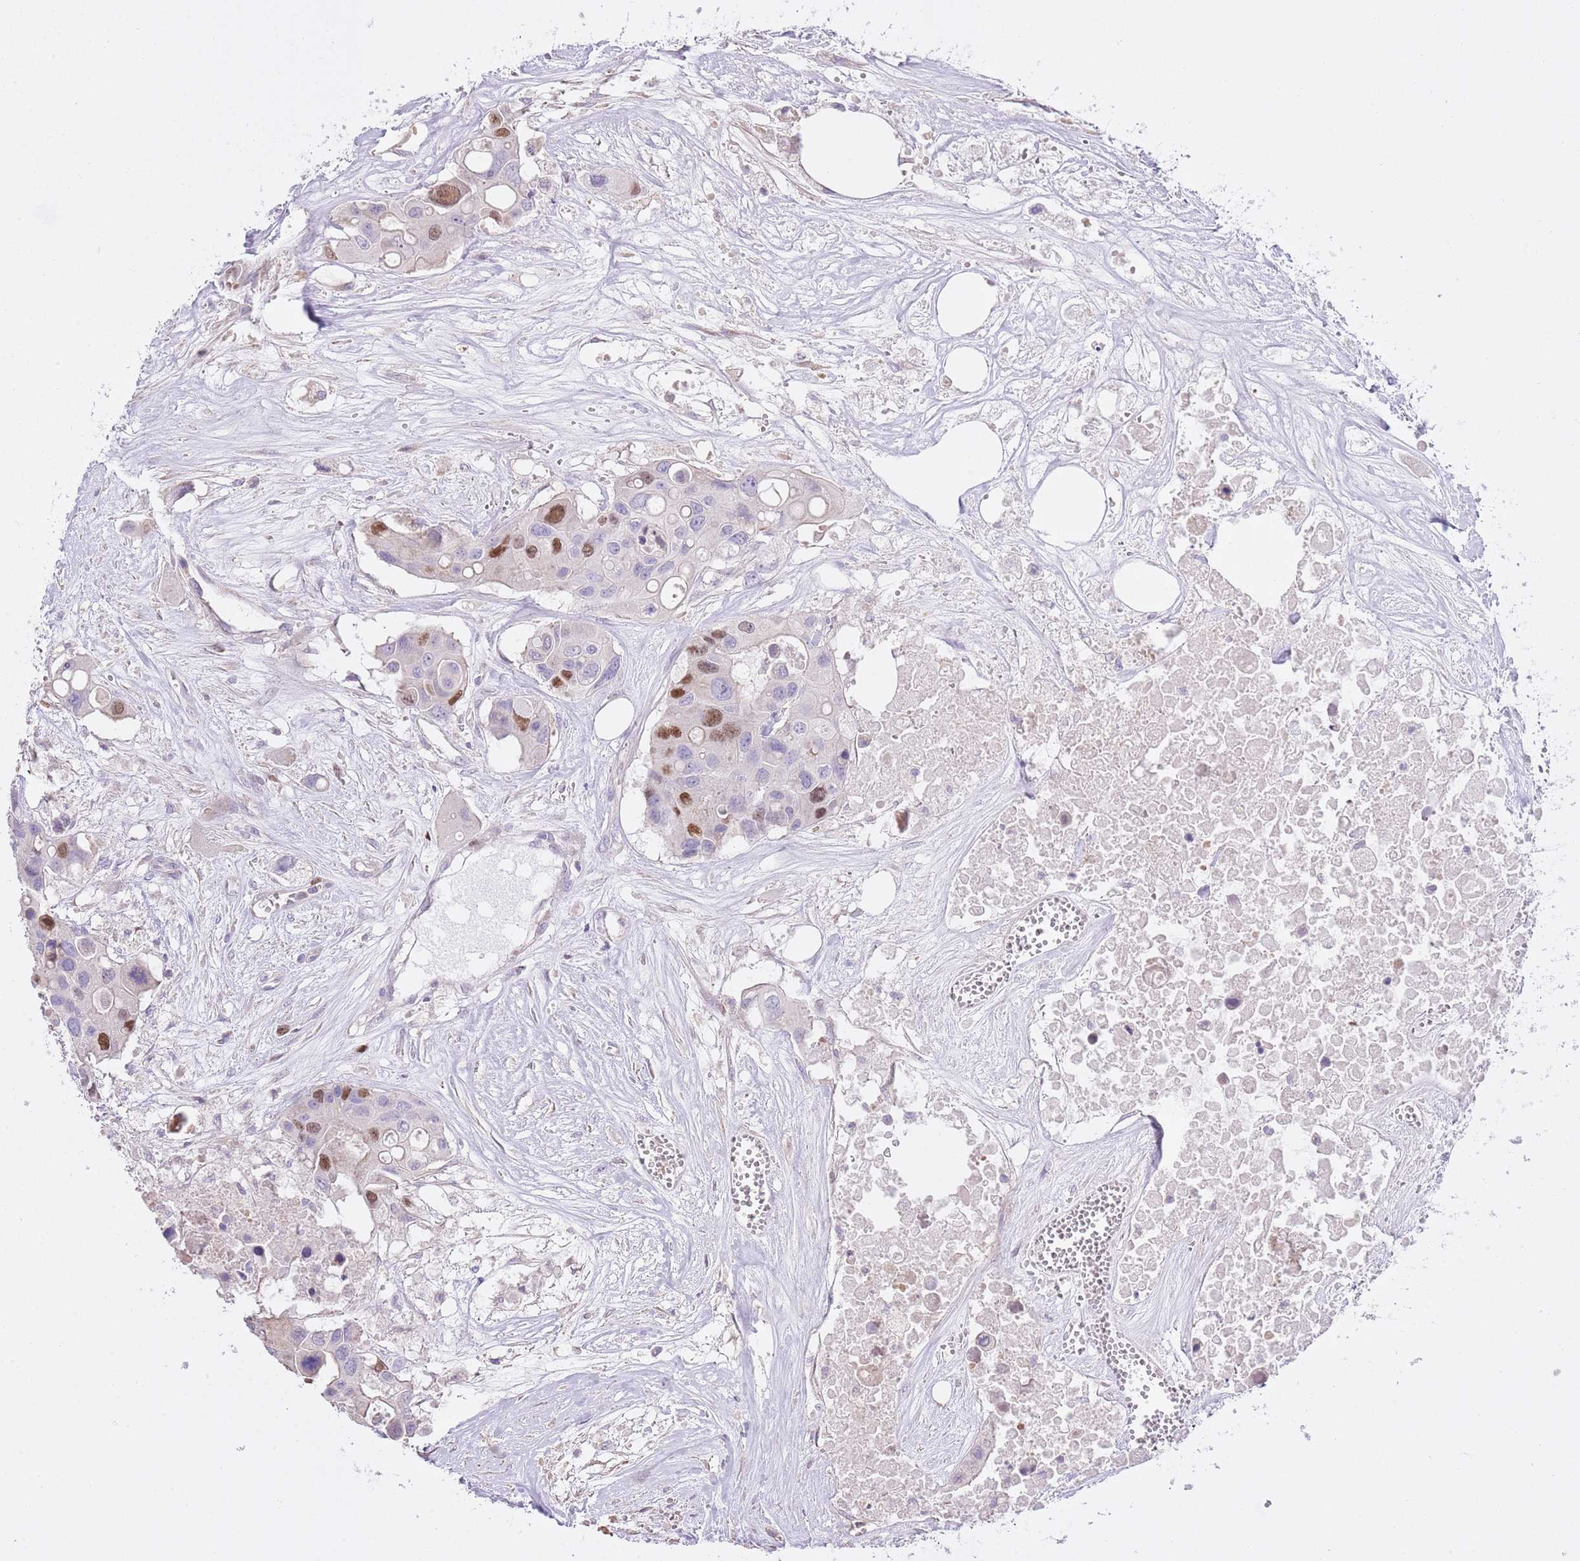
{"staining": {"intensity": "moderate", "quantity": "25%-75%", "location": "nuclear"}, "tissue": "colorectal cancer", "cell_type": "Tumor cells", "image_type": "cancer", "snomed": [{"axis": "morphology", "description": "Adenocarcinoma, NOS"}, {"axis": "topography", "description": "Colon"}], "caption": "An immunohistochemistry photomicrograph of tumor tissue is shown. Protein staining in brown labels moderate nuclear positivity in adenocarcinoma (colorectal) within tumor cells. Nuclei are stained in blue.", "gene": "GMNN", "patient": {"sex": "male", "age": 77}}